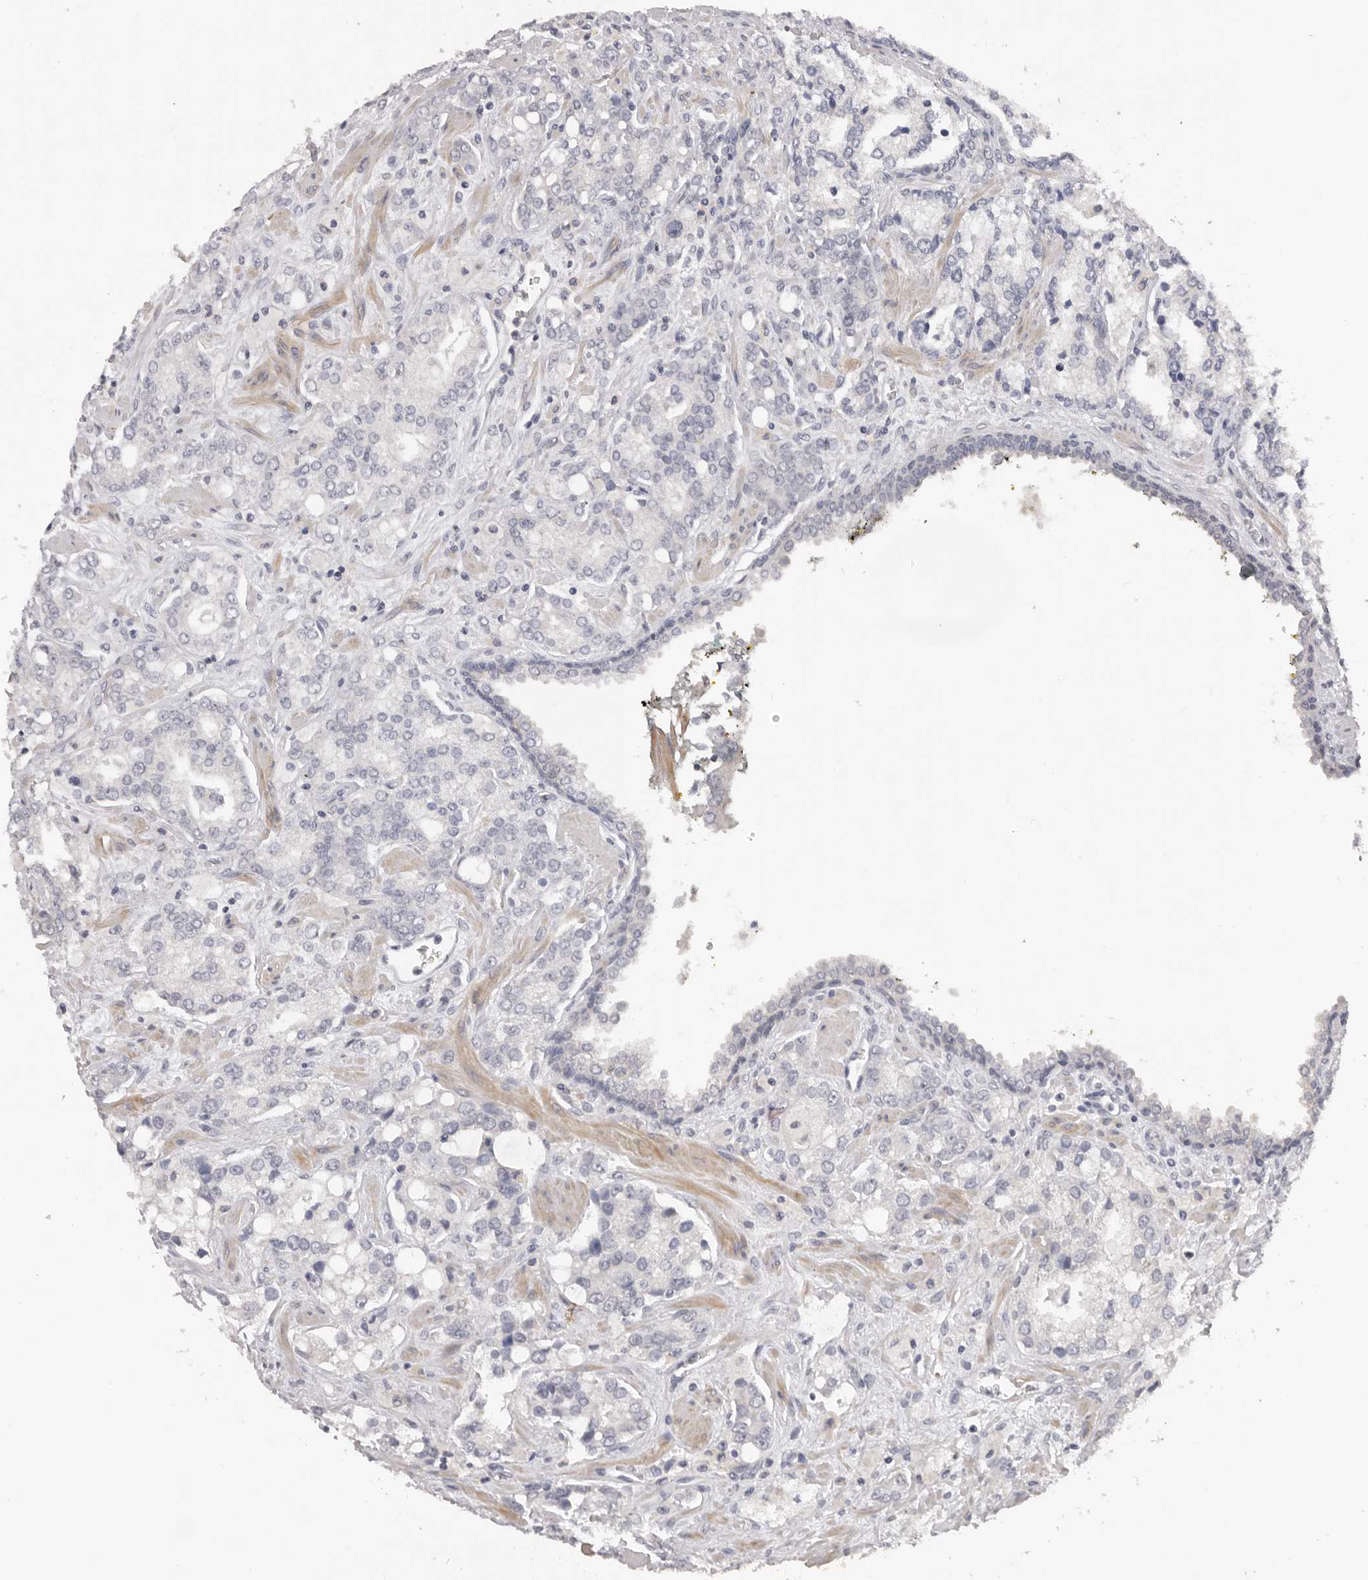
{"staining": {"intensity": "negative", "quantity": "none", "location": "none"}, "tissue": "prostate cancer", "cell_type": "Tumor cells", "image_type": "cancer", "snomed": [{"axis": "morphology", "description": "Adenocarcinoma, High grade"}, {"axis": "topography", "description": "Prostate"}], "caption": "The histopathology image displays no staining of tumor cells in prostate high-grade adenocarcinoma.", "gene": "TNR", "patient": {"sex": "male", "age": 67}}